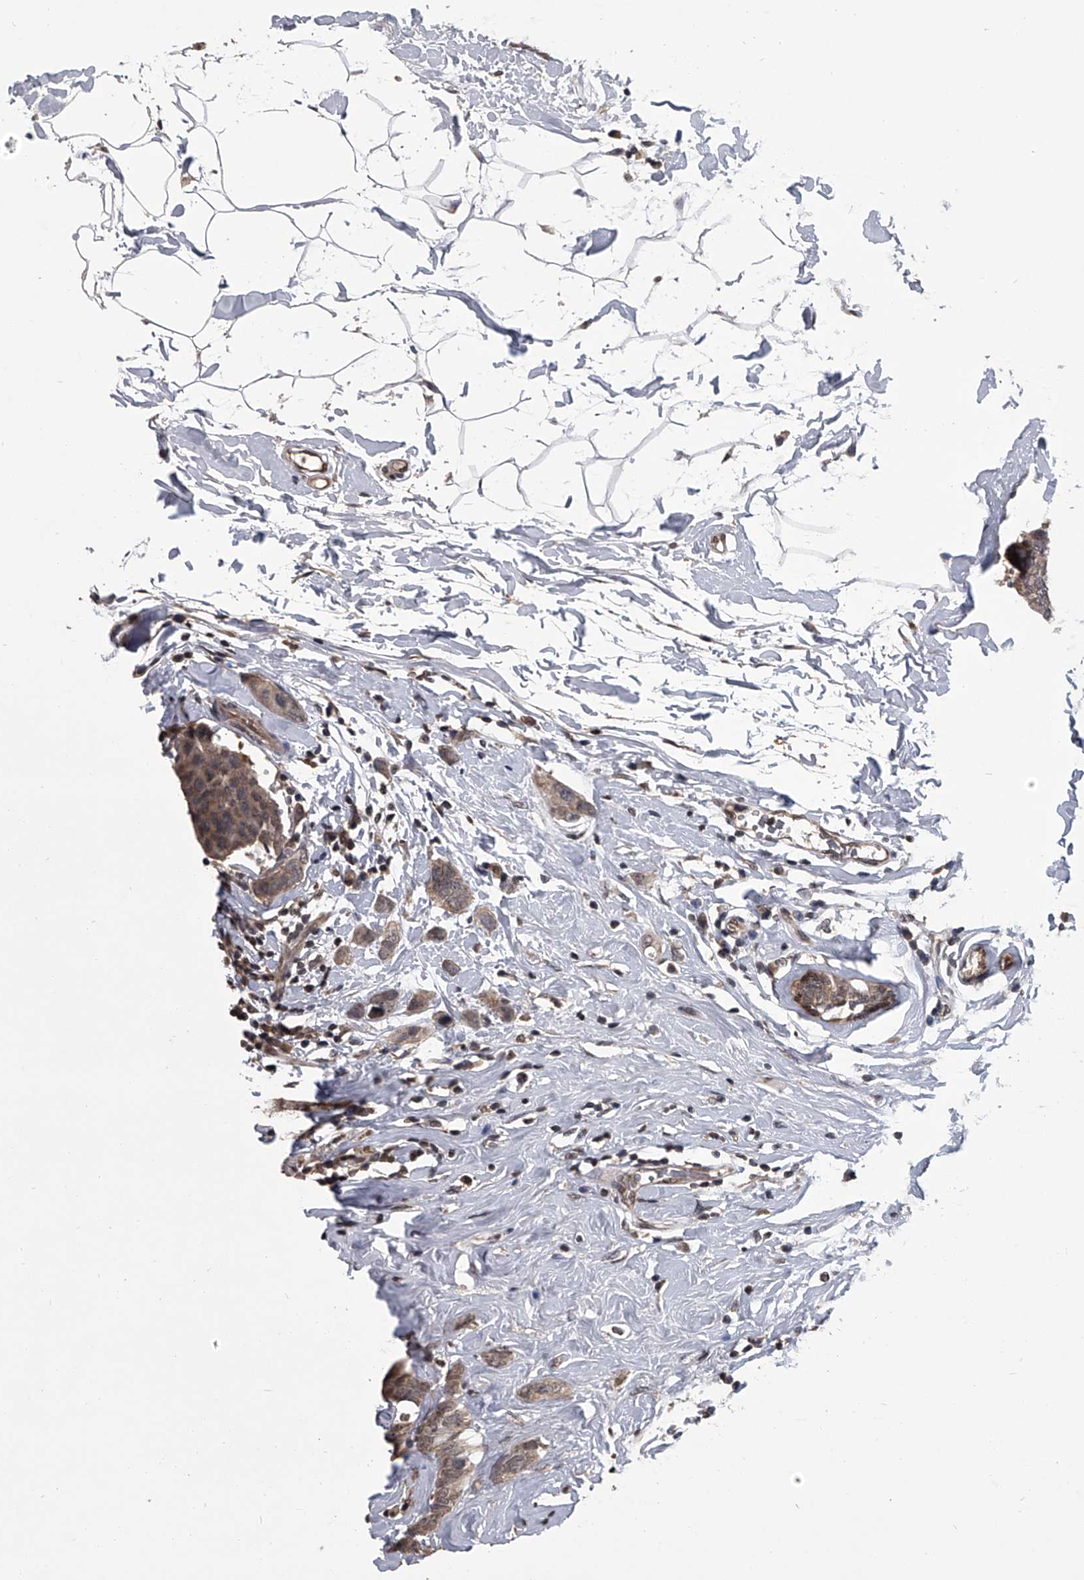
{"staining": {"intensity": "moderate", "quantity": ">75%", "location": "cytoplasmic/membranous"}, "tissue": "breast cancer", "cell_type": "Tumor cells", "image_type": "cancer", "snomed": [{"axis": "morphology", "description": "Normal tissue, NOS"}, {"axis": "morphology", "description": "Duct carcinoma"}, {"axis": "topography", "description": "Breast"}], "caption": "Brown immunohistochemical staining in human infiltrating ductal carcinoma (breast) reveals moderate cytoplasmic/membranous positivity in approximately >75% of tumor cells.", "gene": "TSNAX", "patient": {"sex": "female", "age": 50}}